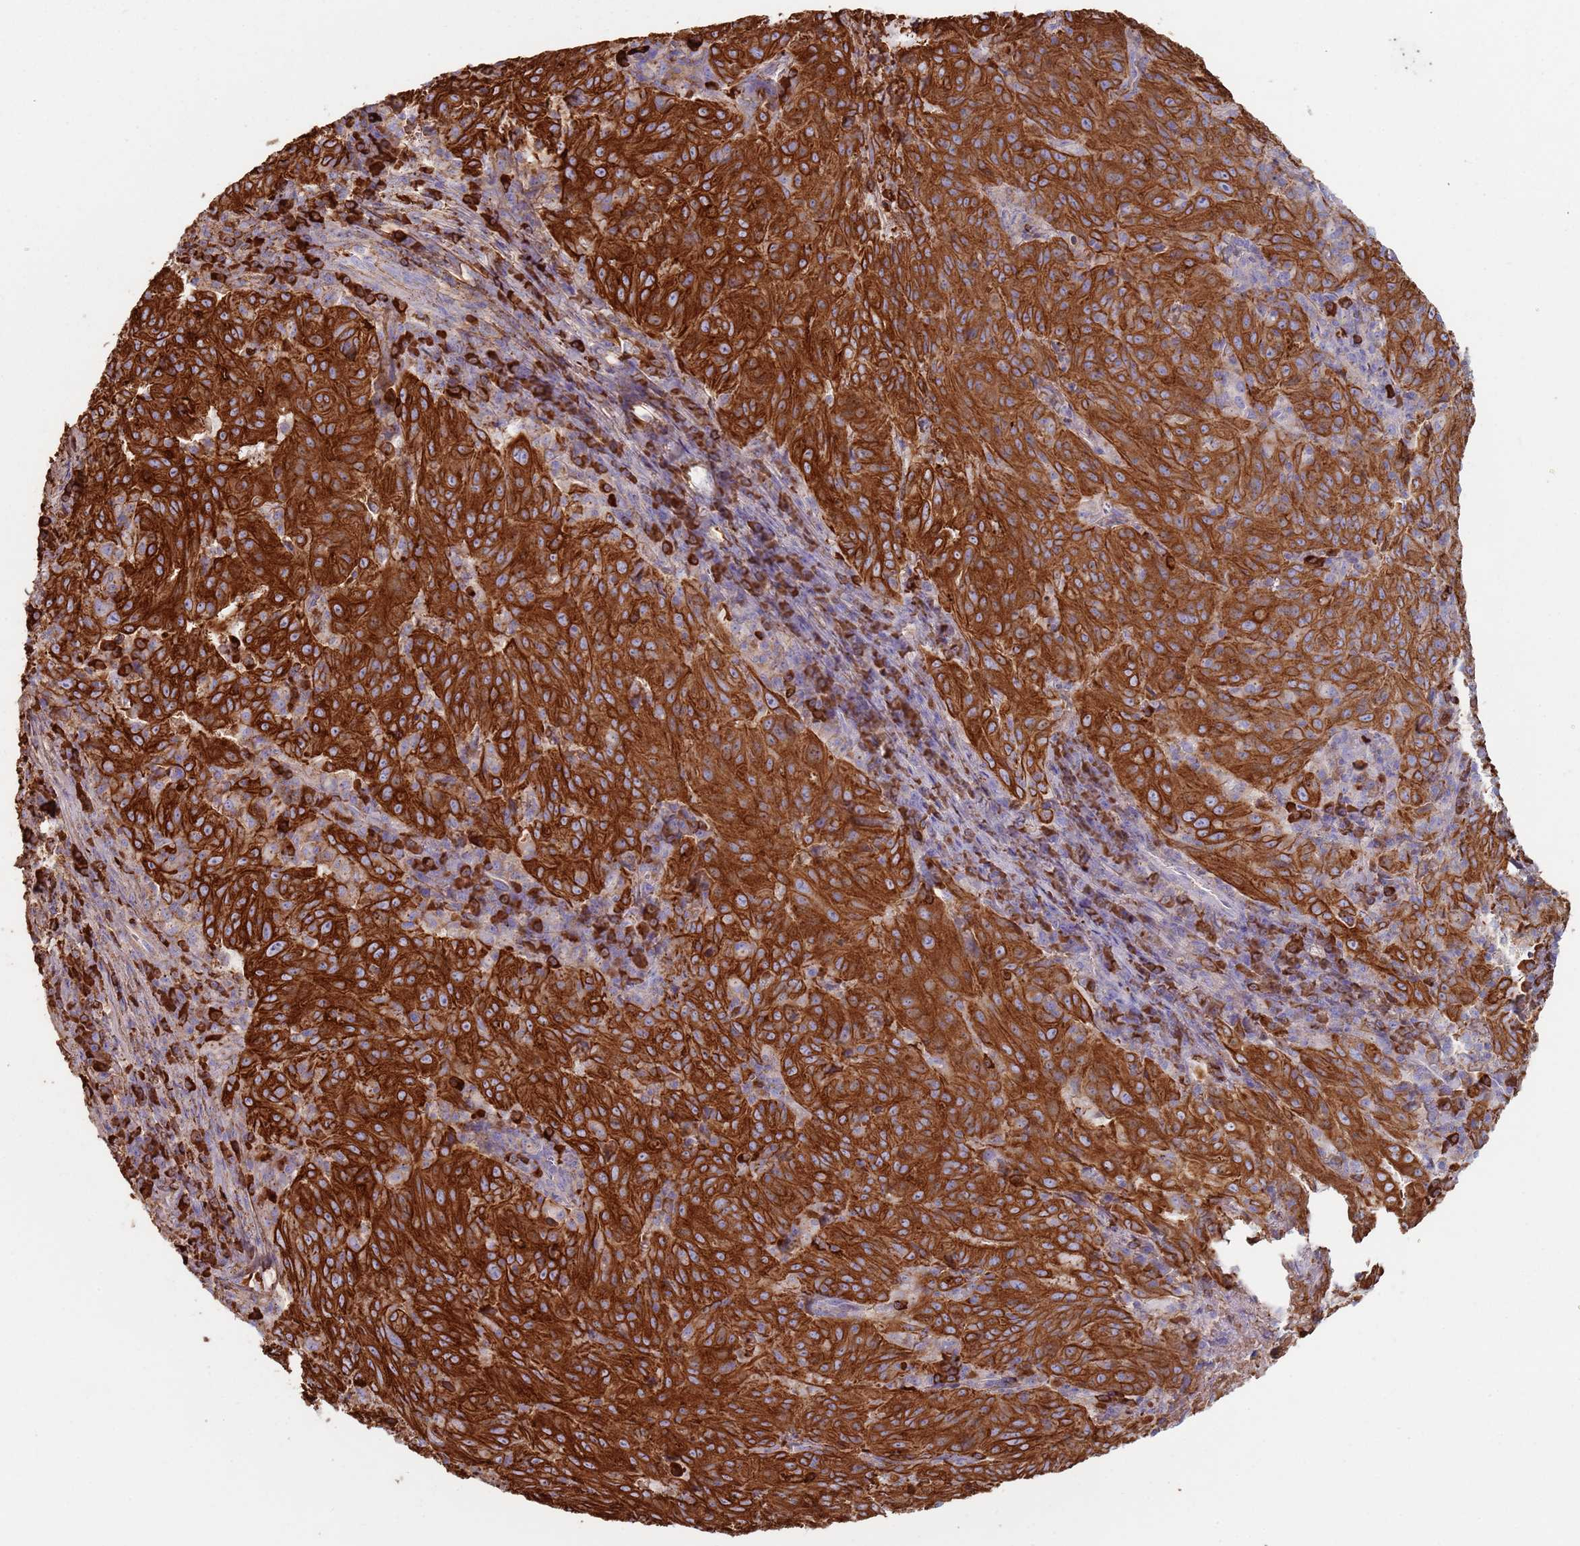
{"staining": {"intensity": "strong", "quantity": ">75%", "location": "cytoplasmic/membranous"}, "tissue": "pancreatic cancer", "cell_type": "Tumor cells", "image_type": "cancer", "snomed": [{"axis": "morphology", "description": "Adenocarcinoma, NOS"}, {"axis": "topography", "description": "Pancreas"}], "caption": "A micrograph of adenocarcinoma (pancreatic) stained for a protein shows strong cytoplasmic/membranous brown staining in tumor cells.", "gene": "CYSLTR2", "patient": {"sex": "male", "age": 63}}